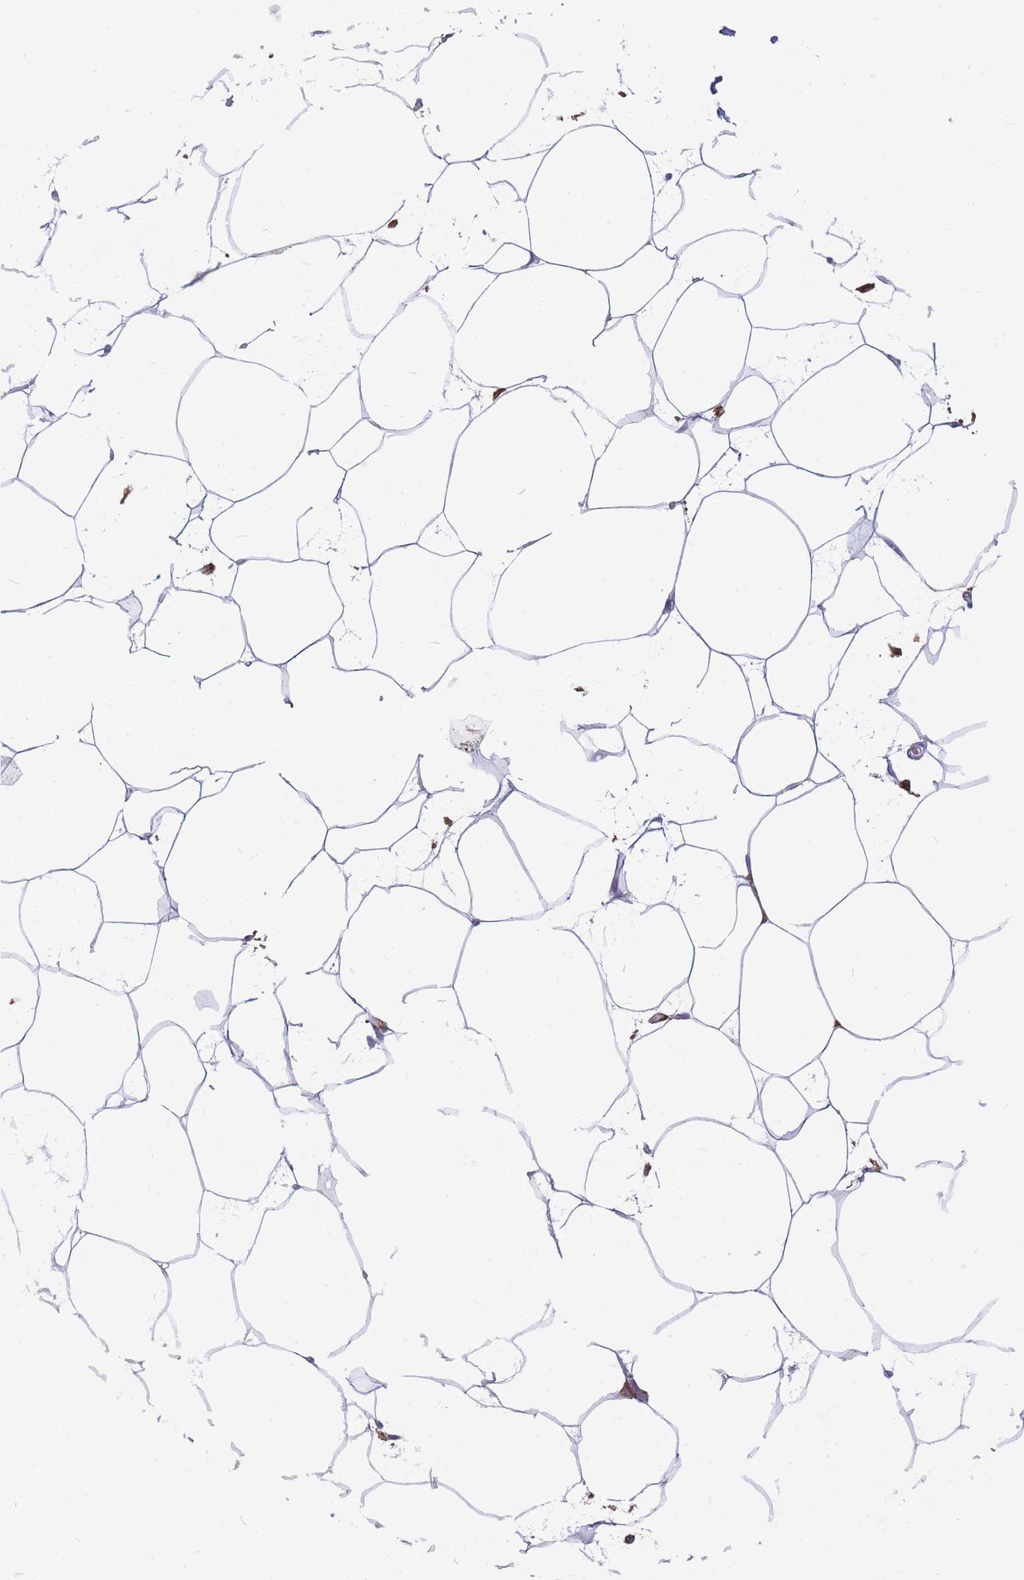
{"staining": {"intensity": "negative", "quantity": "none", "location": "none"}, "tissue": "adipose tissue", "cell_type": "Adipocytes", "image_type": "normal", "snomed": [{"axis": "morphology", "description": "Normal tissue, NOS"}, {"axis": "topography", "description": "Adipose tissue"}], "caption": "Immunohistochemical staining of unremarkable human adipose tissue demonstrates no significant expression in adipocytes.", "gene": "MRPL54", "patient": {"sex": "female", "age": 37}}